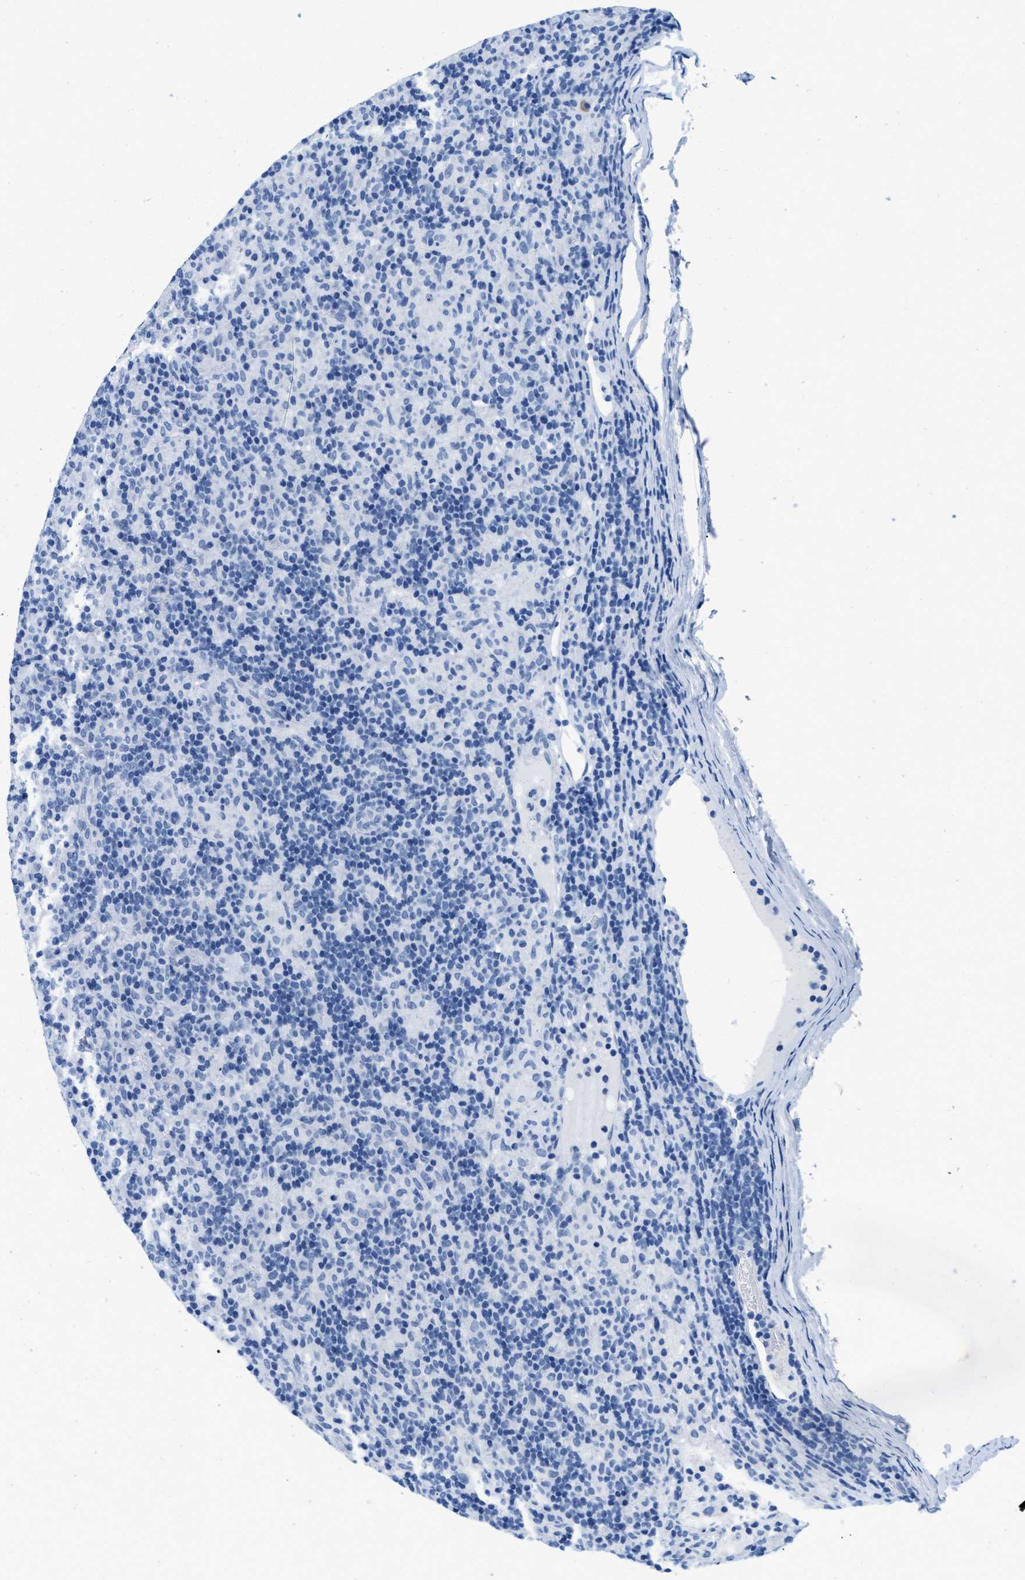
{"staining": {"intensity": "negative", "quantity": "none", "location": "none"}, "tissue": "lymphoma", "cell_type": "Tumor cells", "image_type": "cancer", "snomed": [{"axis": "morphology", "description": "Hodgkin's disease, NOS"}, {"axis": "topography", "description": "Lymph node"}], "caption": "Lymphoma was stained to show a protein in brown. There is no significant staining in tumor cells. Brightfield microscopy of immunohistochemistry stained with DAB (brown) and hematoxylin (blue), captured at high magnification.", "gene": "GSN", "patient": {"sex": "male", "age": 70}}